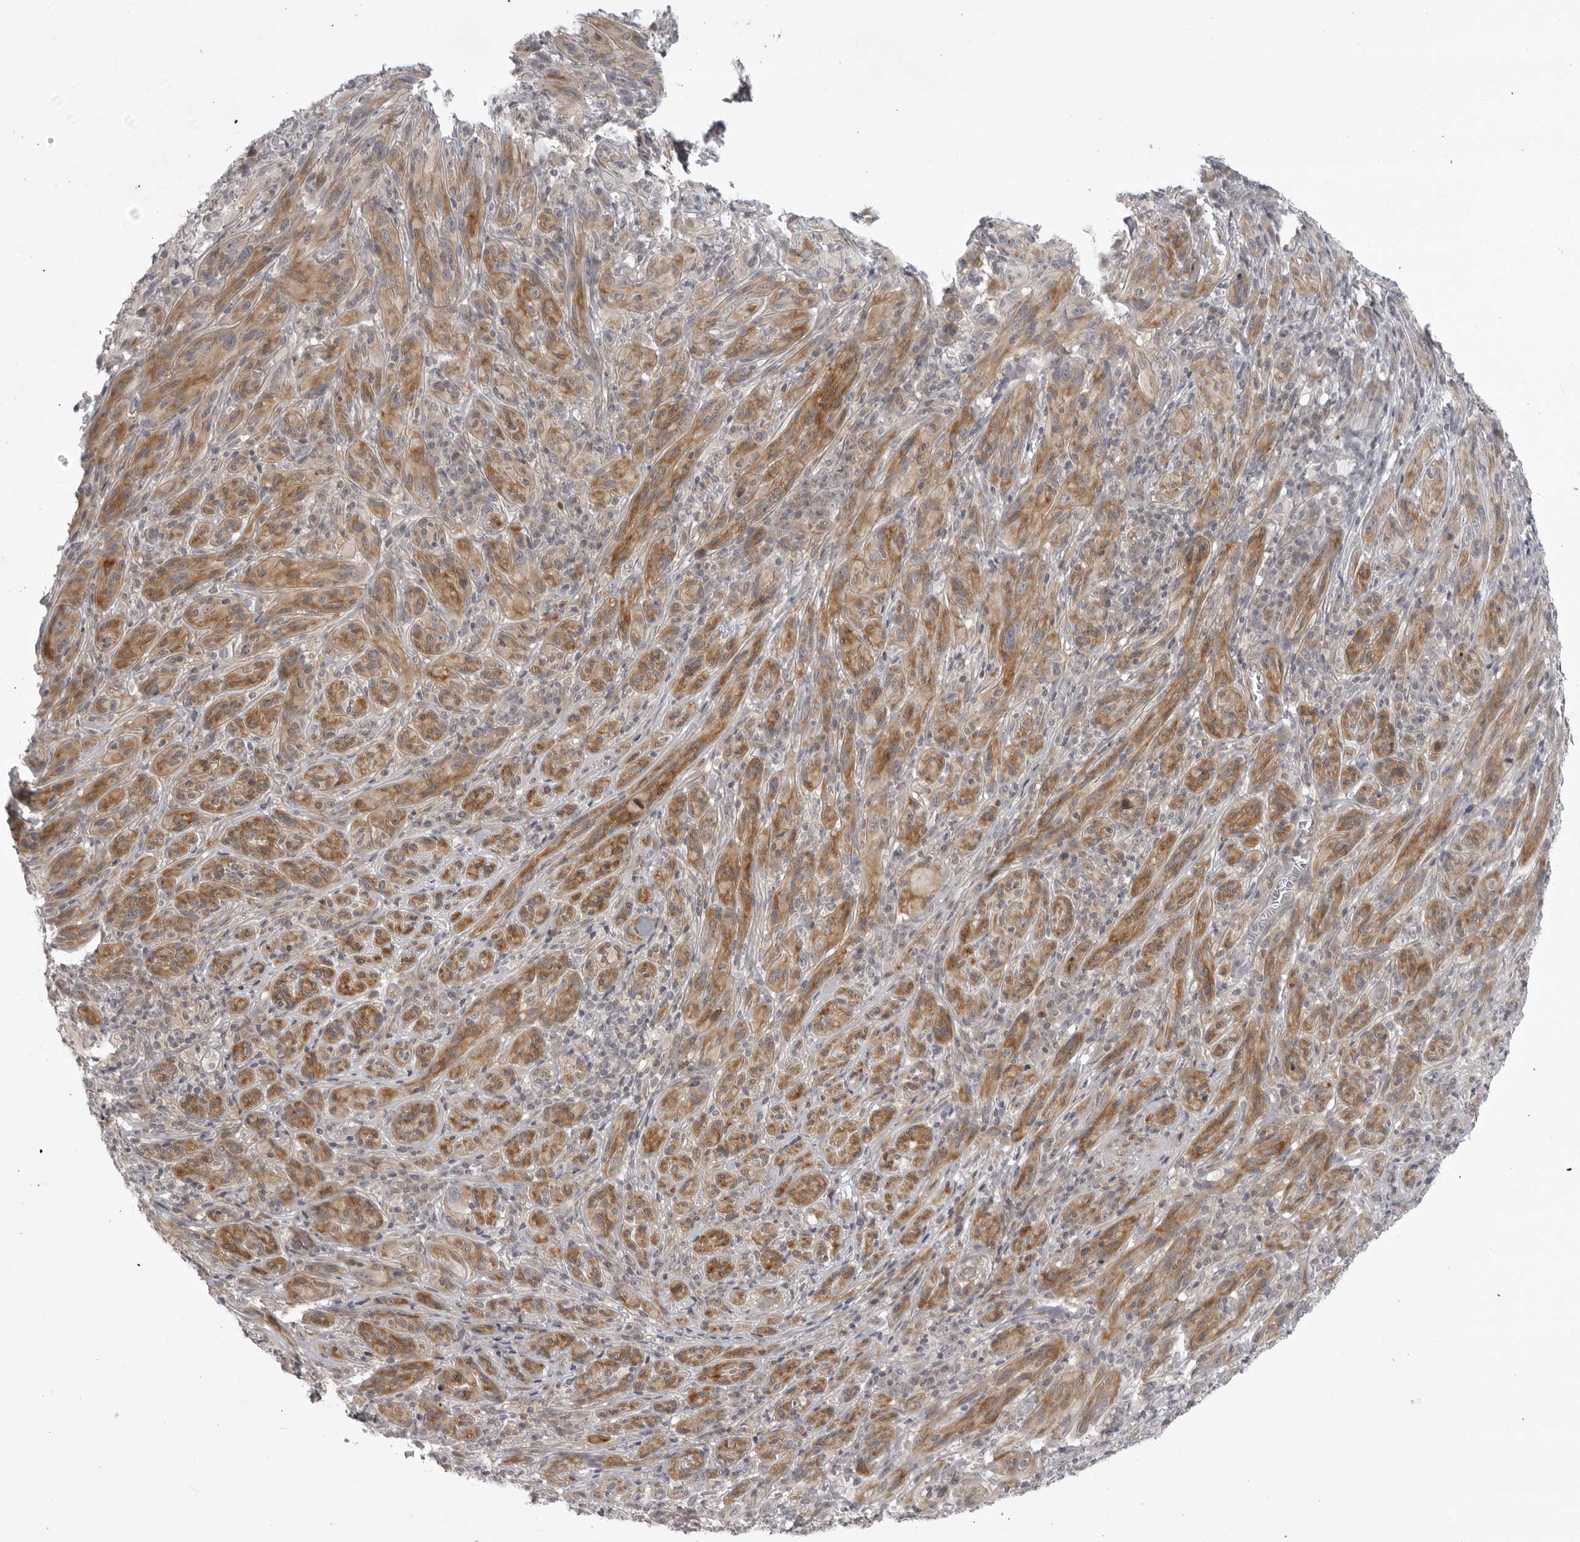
{"staining": {"intensity": "moderate", "quantity": ">75%", "location": "cytoplasmic/membranous"}, "tissue": "melanoma", "cell_type": "Tumor cells", "image_type": "cancer", "snomed": [{"axis": "morphology", "description": "Malignant melanoma, NOS"}, {"axis": "topography", "description": "Skin of head"}], "caption": "Approximately >75% of tumor cells in melanoma demonstrate moderate cytoplasmic/membranous protein staining as visualized by brown immunohistochemical staining.", "gene": "CD300LD", "patient": {"sex": "male", "age": 96}}